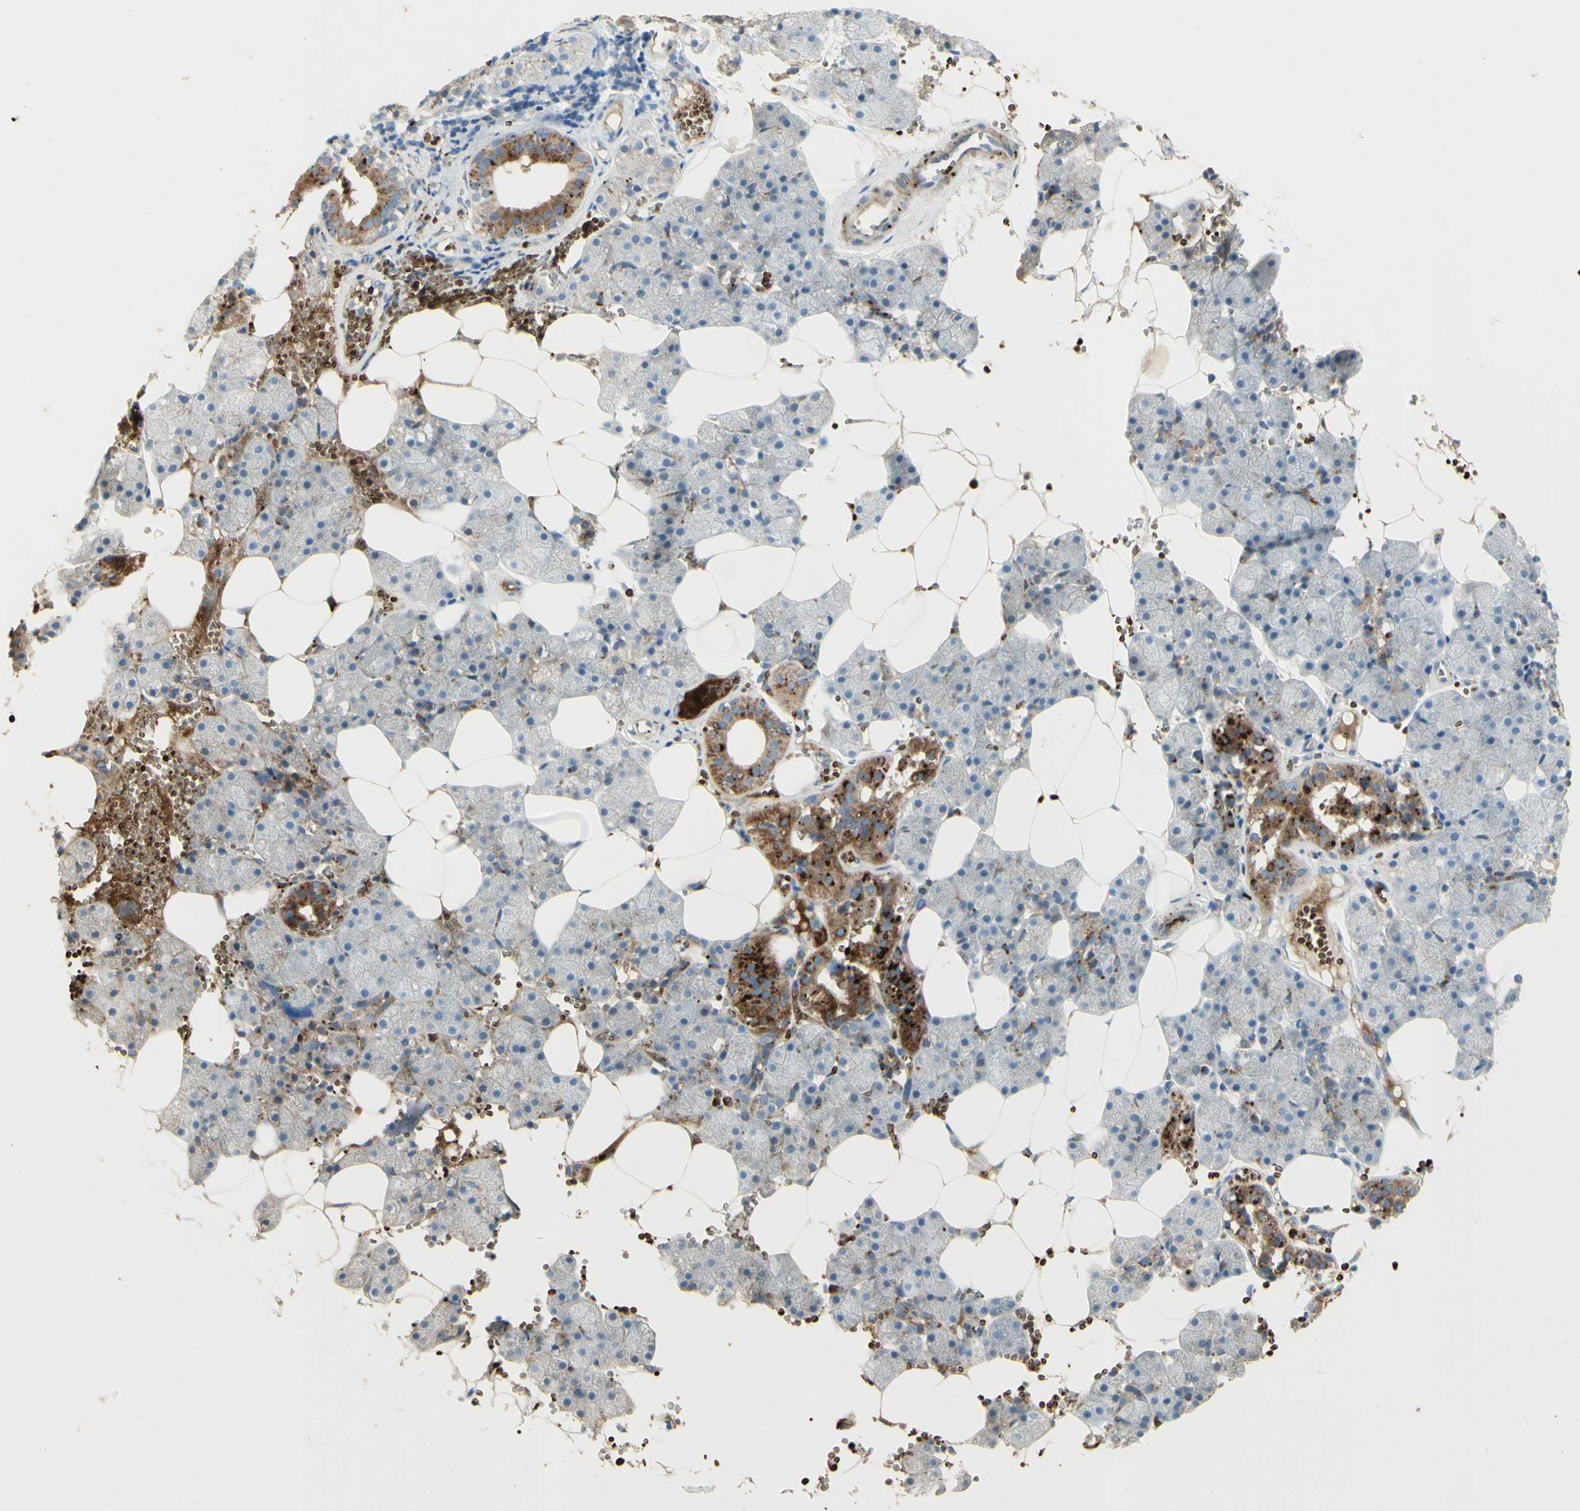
{"staining": {"intensity": "moderate", "quantity": "<25%", "location": "cytoplasmic/membranous"}, "tissue": "salivary gland", "cell_type": "Glandular cells", "image_type": "normal", "snomed": [{"axis": "morphology", "description": "Normal tissue, NOS"}, {"axis": "topography", "description": "Salivary gland"}], "caption": "A histopathology image showing moderate cytoplasmic/membranous positivity in approximately <25% of glandular cells in unremarkable salivary gland, as visualized by brown immunohistochemical staining.", "gene": "GAN", "patient": {"sex": "male", "age": 62}}